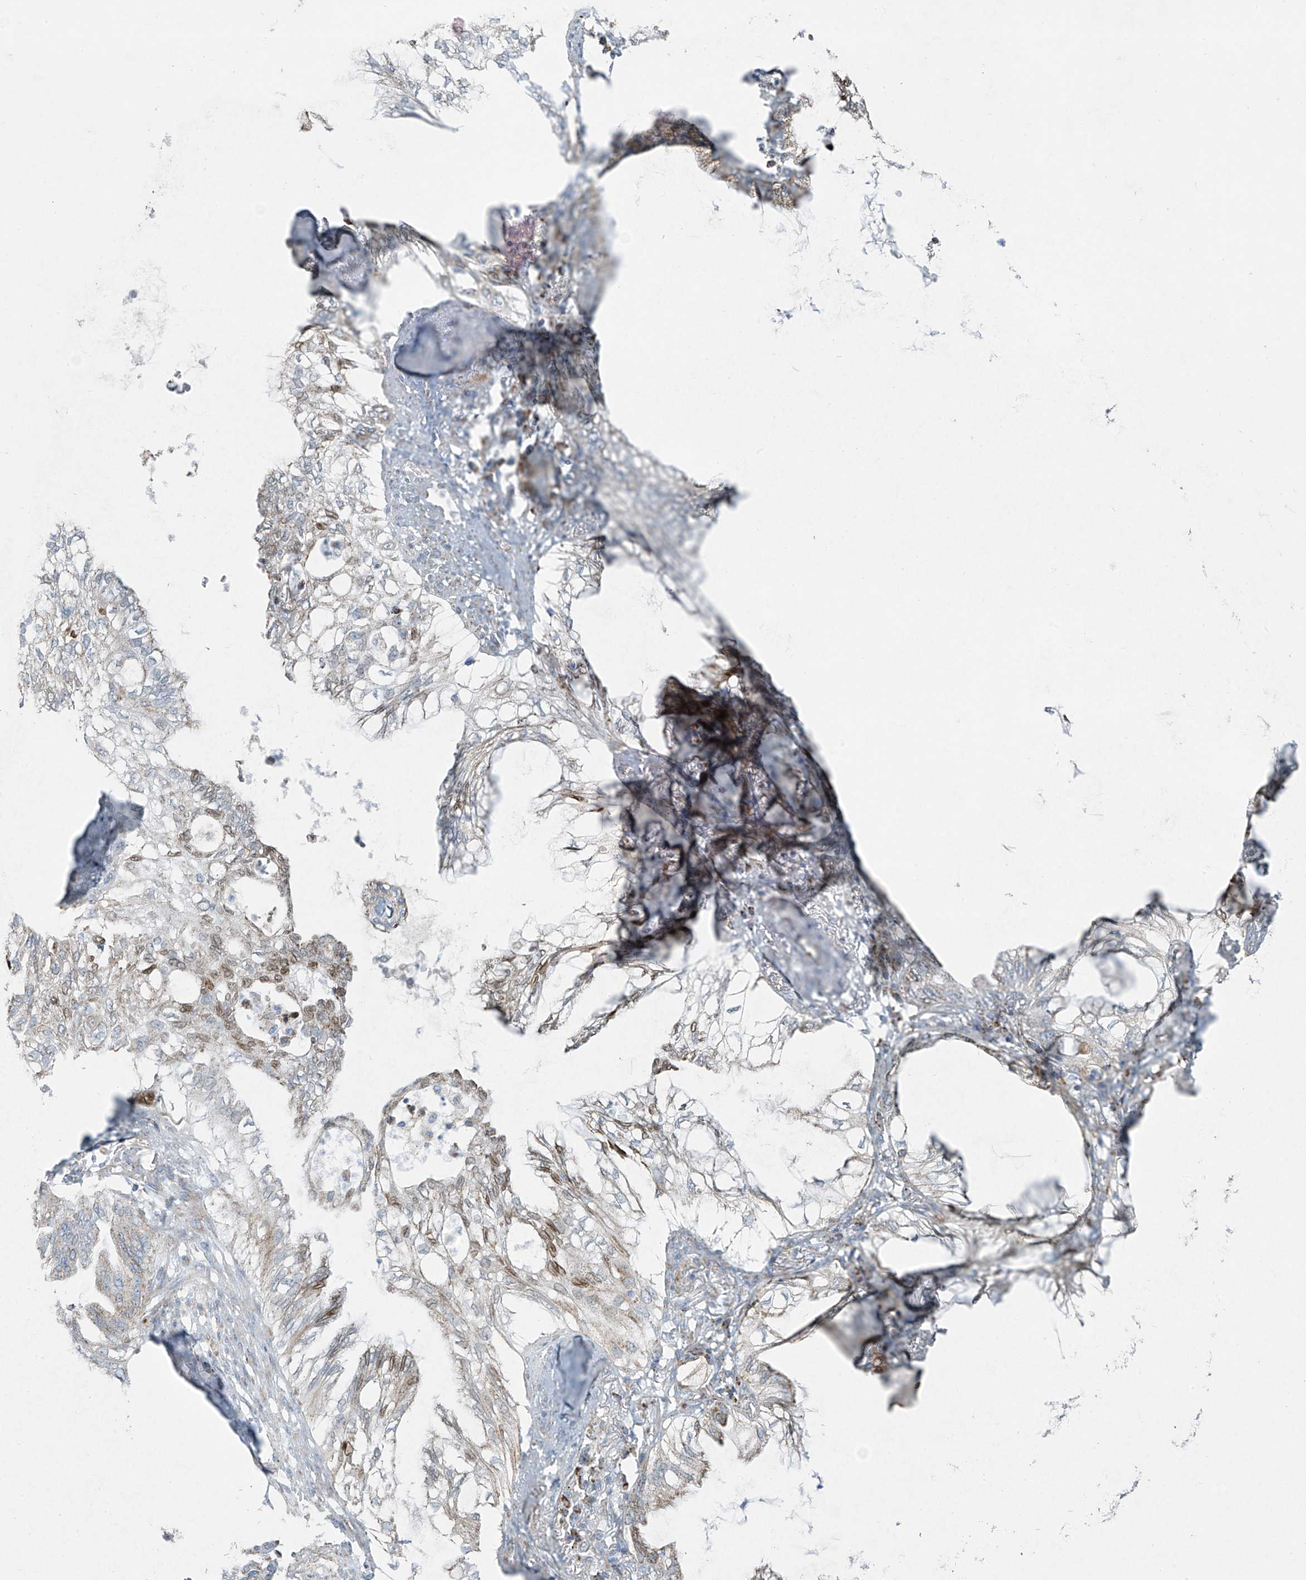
{"staining": {"intensity": "weak", "quantity": "<25%", "location": "nuclear"}, "tissue": "lung cancer", "cell_type": "Tumor cells", "image_type": "cancer", "snomed": [{"axis": "morphology", "description": "Adenocarcinoma, NOS"}, {"axis": "topography", "description": "Lung"}], "caption": "IHC of lung cancer (adenocarcinoma) shows no expression in tumor cells.", "gene": "SMDT1", "patient": {"sex": "female", "age": 70}}